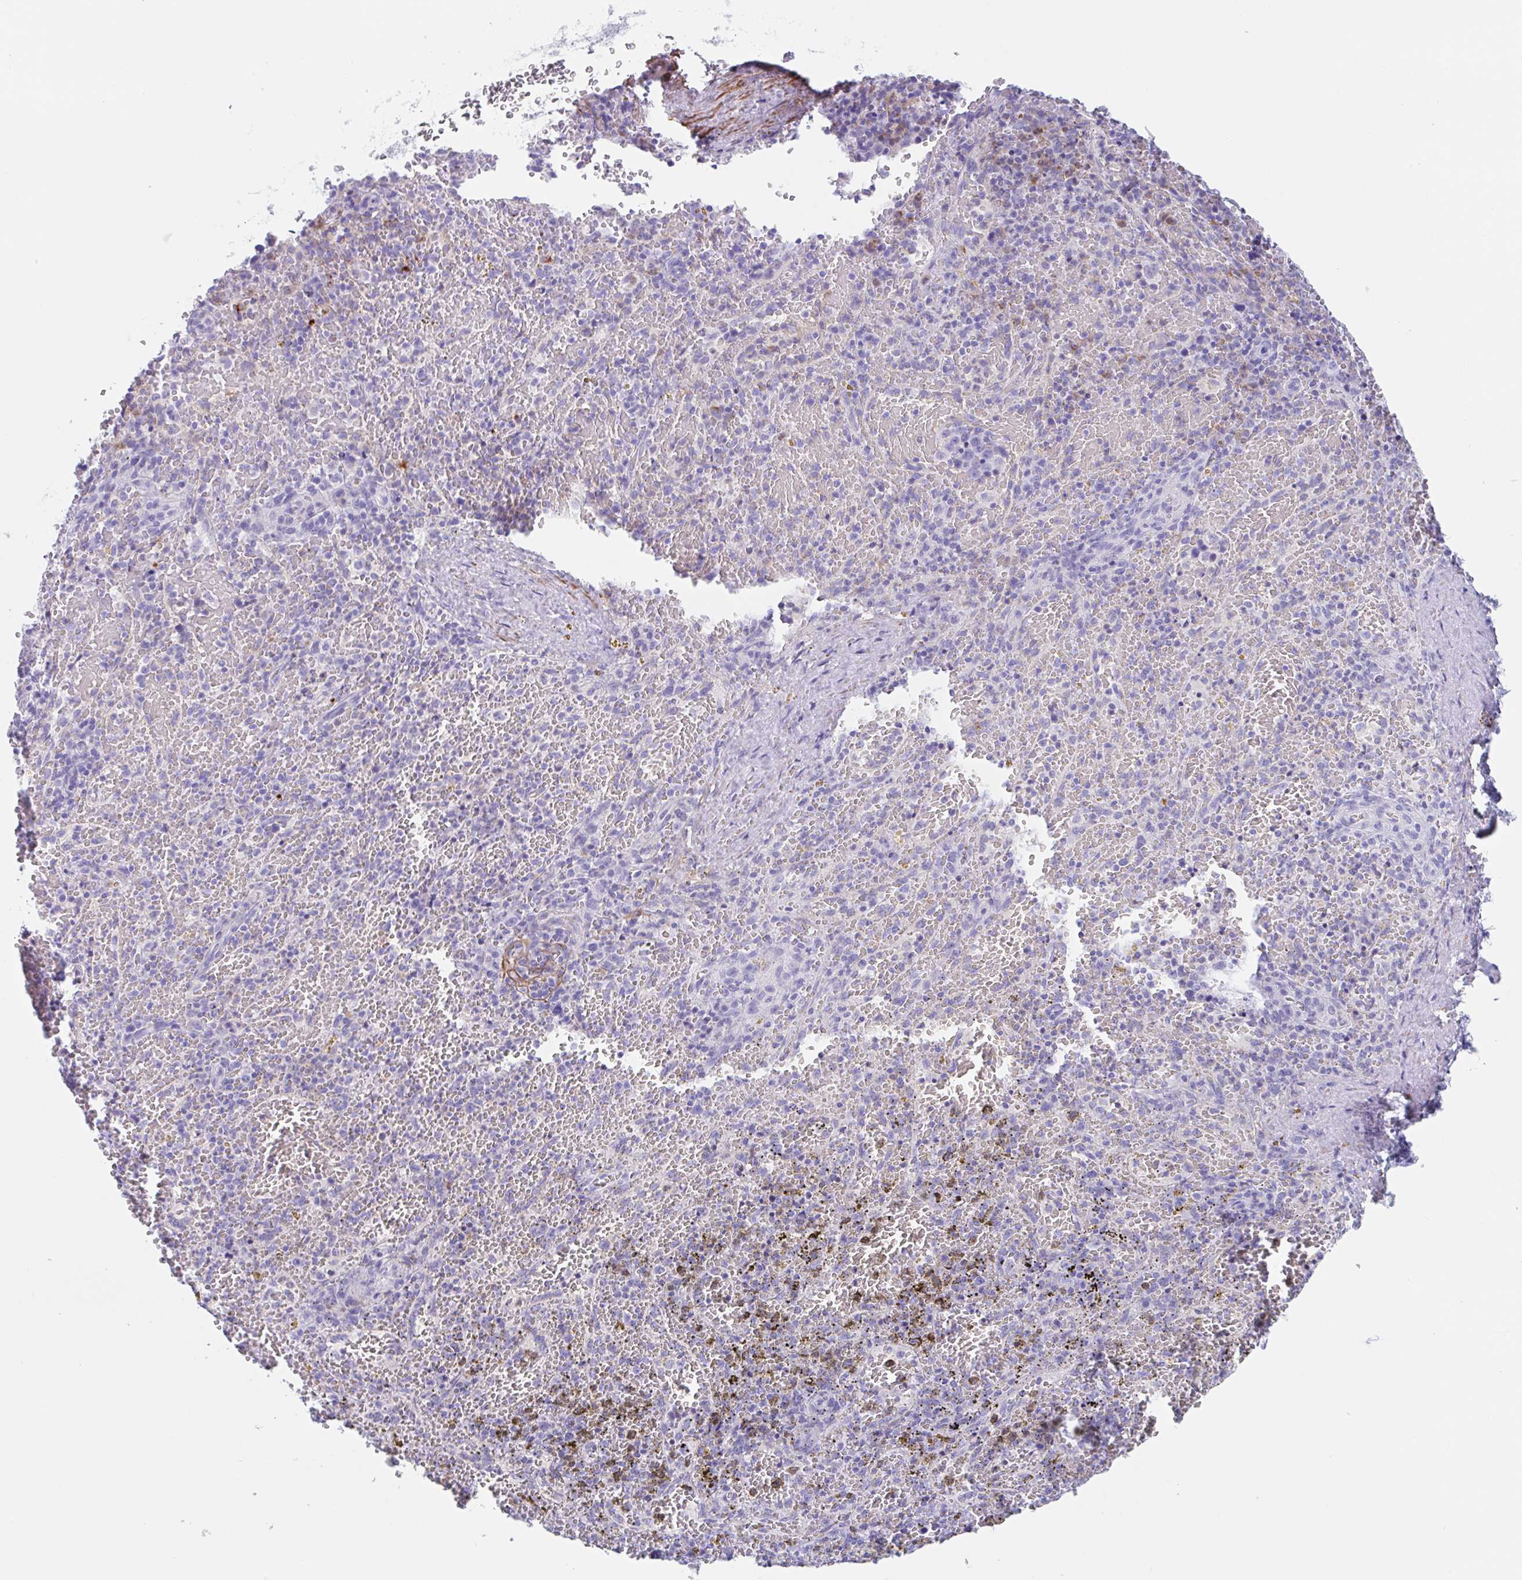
{"staining": {"intensity": "negative", "quantity": "none", "location": "none"}, "tissue": "spleen", "cell_type": "Cells in red pulp", "image_type": "normal", "snomed": [{"axis": "morphology", "description": "Normal tissue, NOS"}, {"axis": "topography", "description": "Spleen"}], "caption": "Image shows no protein positivity in cells in red pulp of benign spleen. The staining was performed using DAB (3,3'-diaminobenzidine) to visualize the protein expression in brown, while the nuclei were stained in blue with hematoxylin (Magnification: 20x).", "gene": "TAS2R41", "patient": {"sex": "female", "age": 50}}